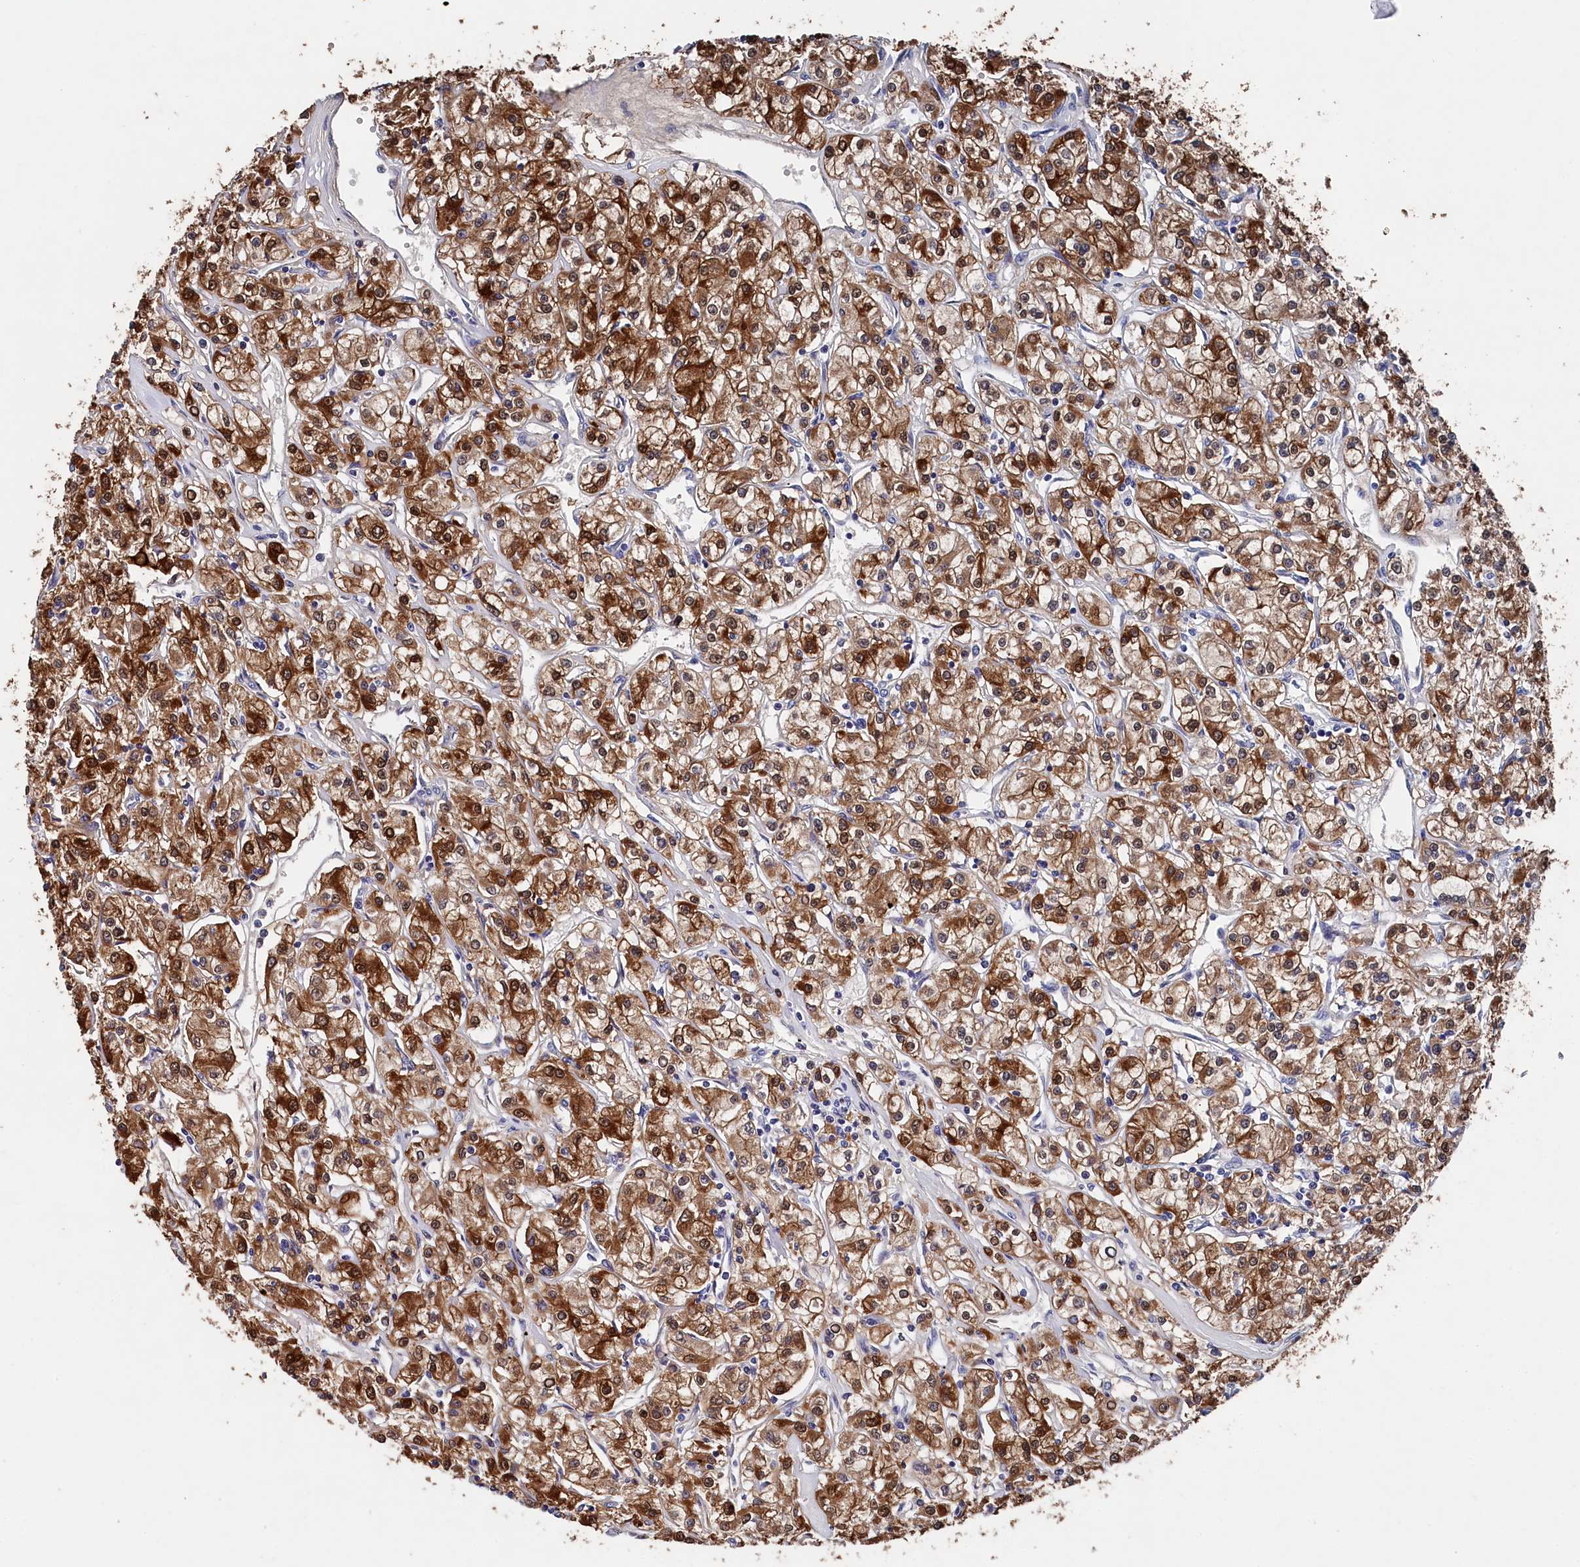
{"staining": {"intensity": "strong", "quantity": ">75%", "location": "cytoplasmic/membranous"}, "tissue": "renal cancer", "cell_type": "Tumor cells", "image_type": "cancer", "snomed": [{"axis": "morphology", "description": "Adenocarcinoma, NOS"}, {"axis": "topography", "description": "Kidney"}], "caption": "Renal cancer (adenocarcinoma) tissue displays strong cytoplasmic/membranous staining in approximately >75% of tumor cells", "gene": "BHMT", "patient": {"sex": "female", "age": 59}}